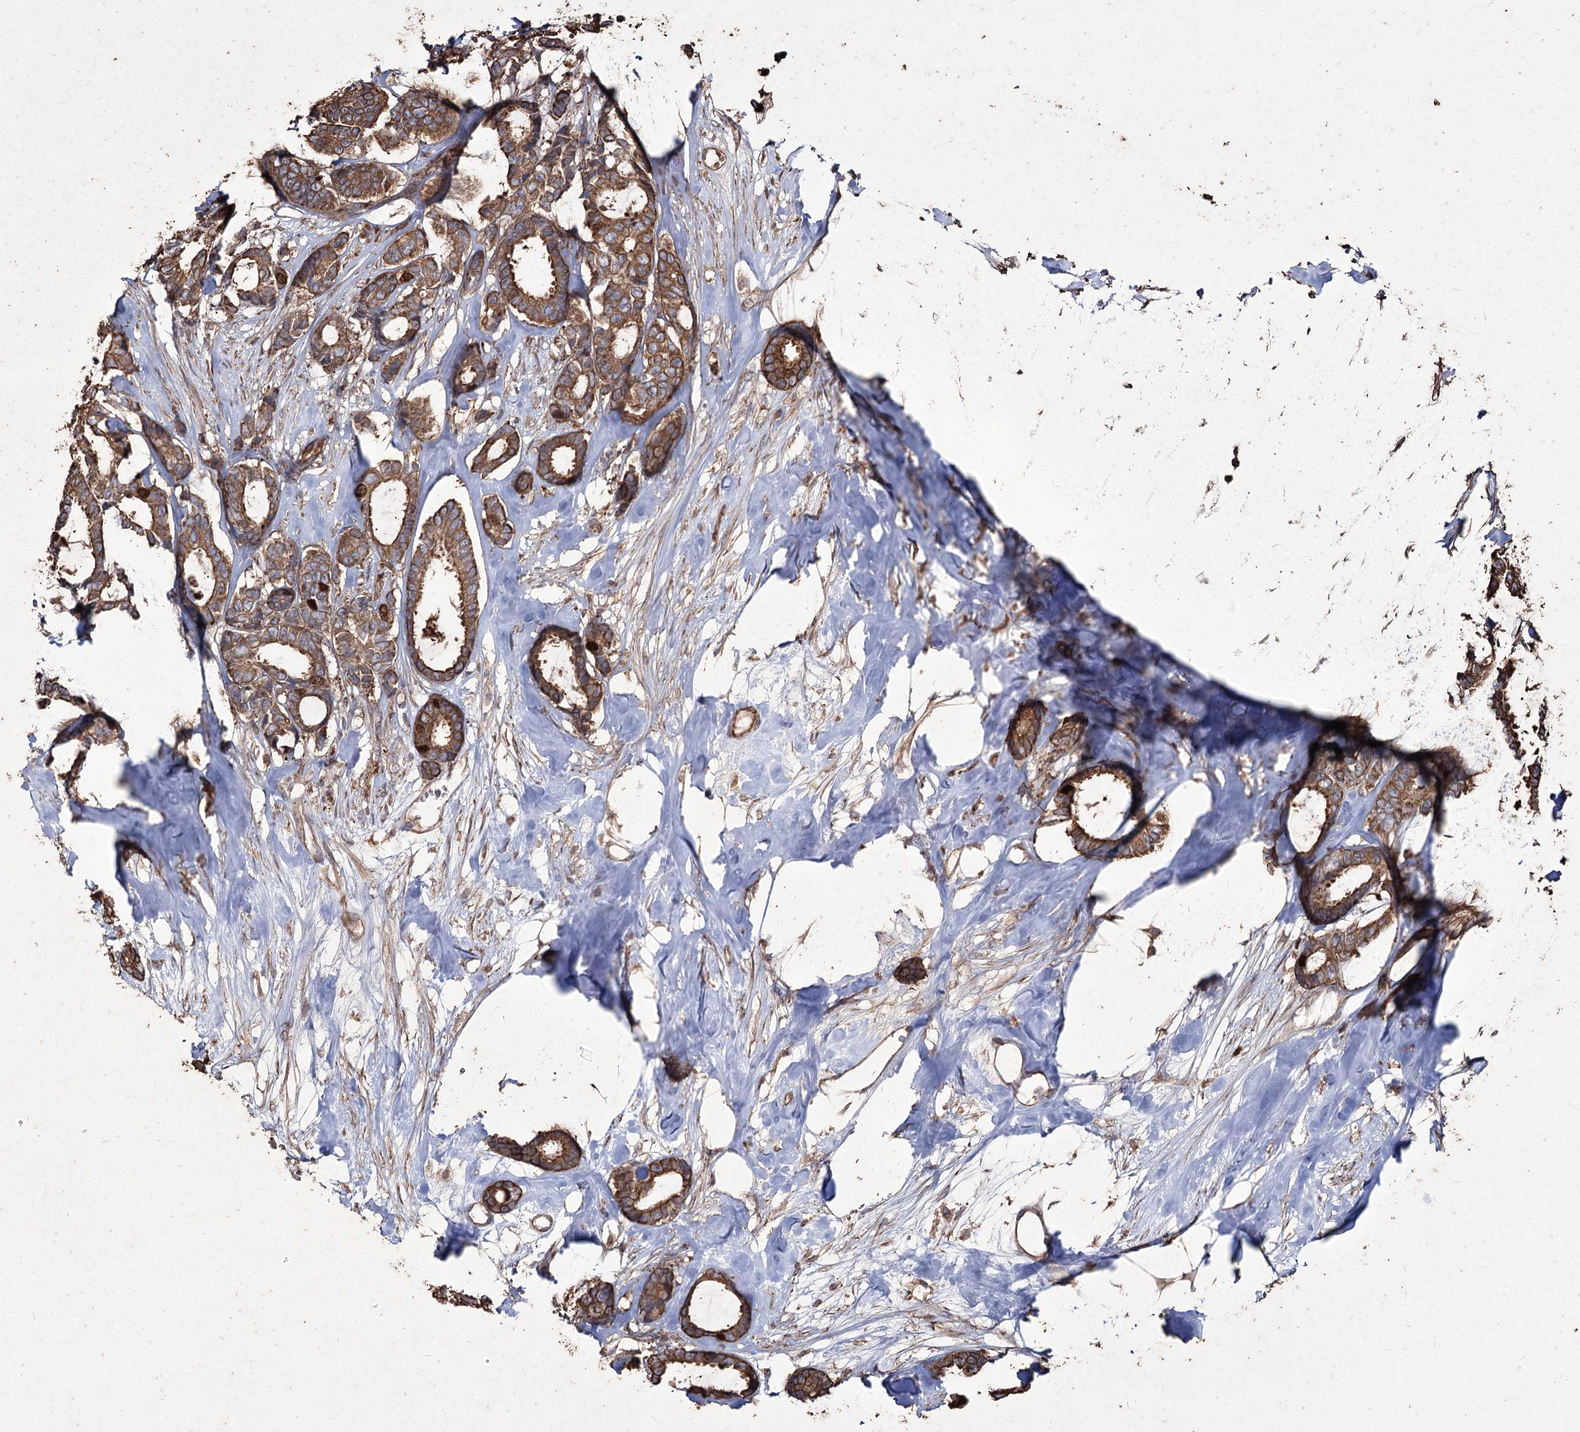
{"staining": {"intensity": "moderate", "quantity": ">75%", "location": "cytoplasmic/membranous,nuclear"}, "tissue": "breast cancer", "cell_type": "Tumor cells", "image_type": "cancer", "snomed": [{"axis": "morphology", "description": "Duct carcinoma"}, {"axis": "topography", "description": "Breast"}], "caption": "DAB (3,3'-diaminobenzidine) immunohistochemical staining of breast cancer (intraductal carcinoma) demonstrates moderate cytoplasmic/membranous and nuclear protein staining in about >75% of tumor cells.", "gene": "PRC1", "patient": {"sex": "female", "age": 87}}